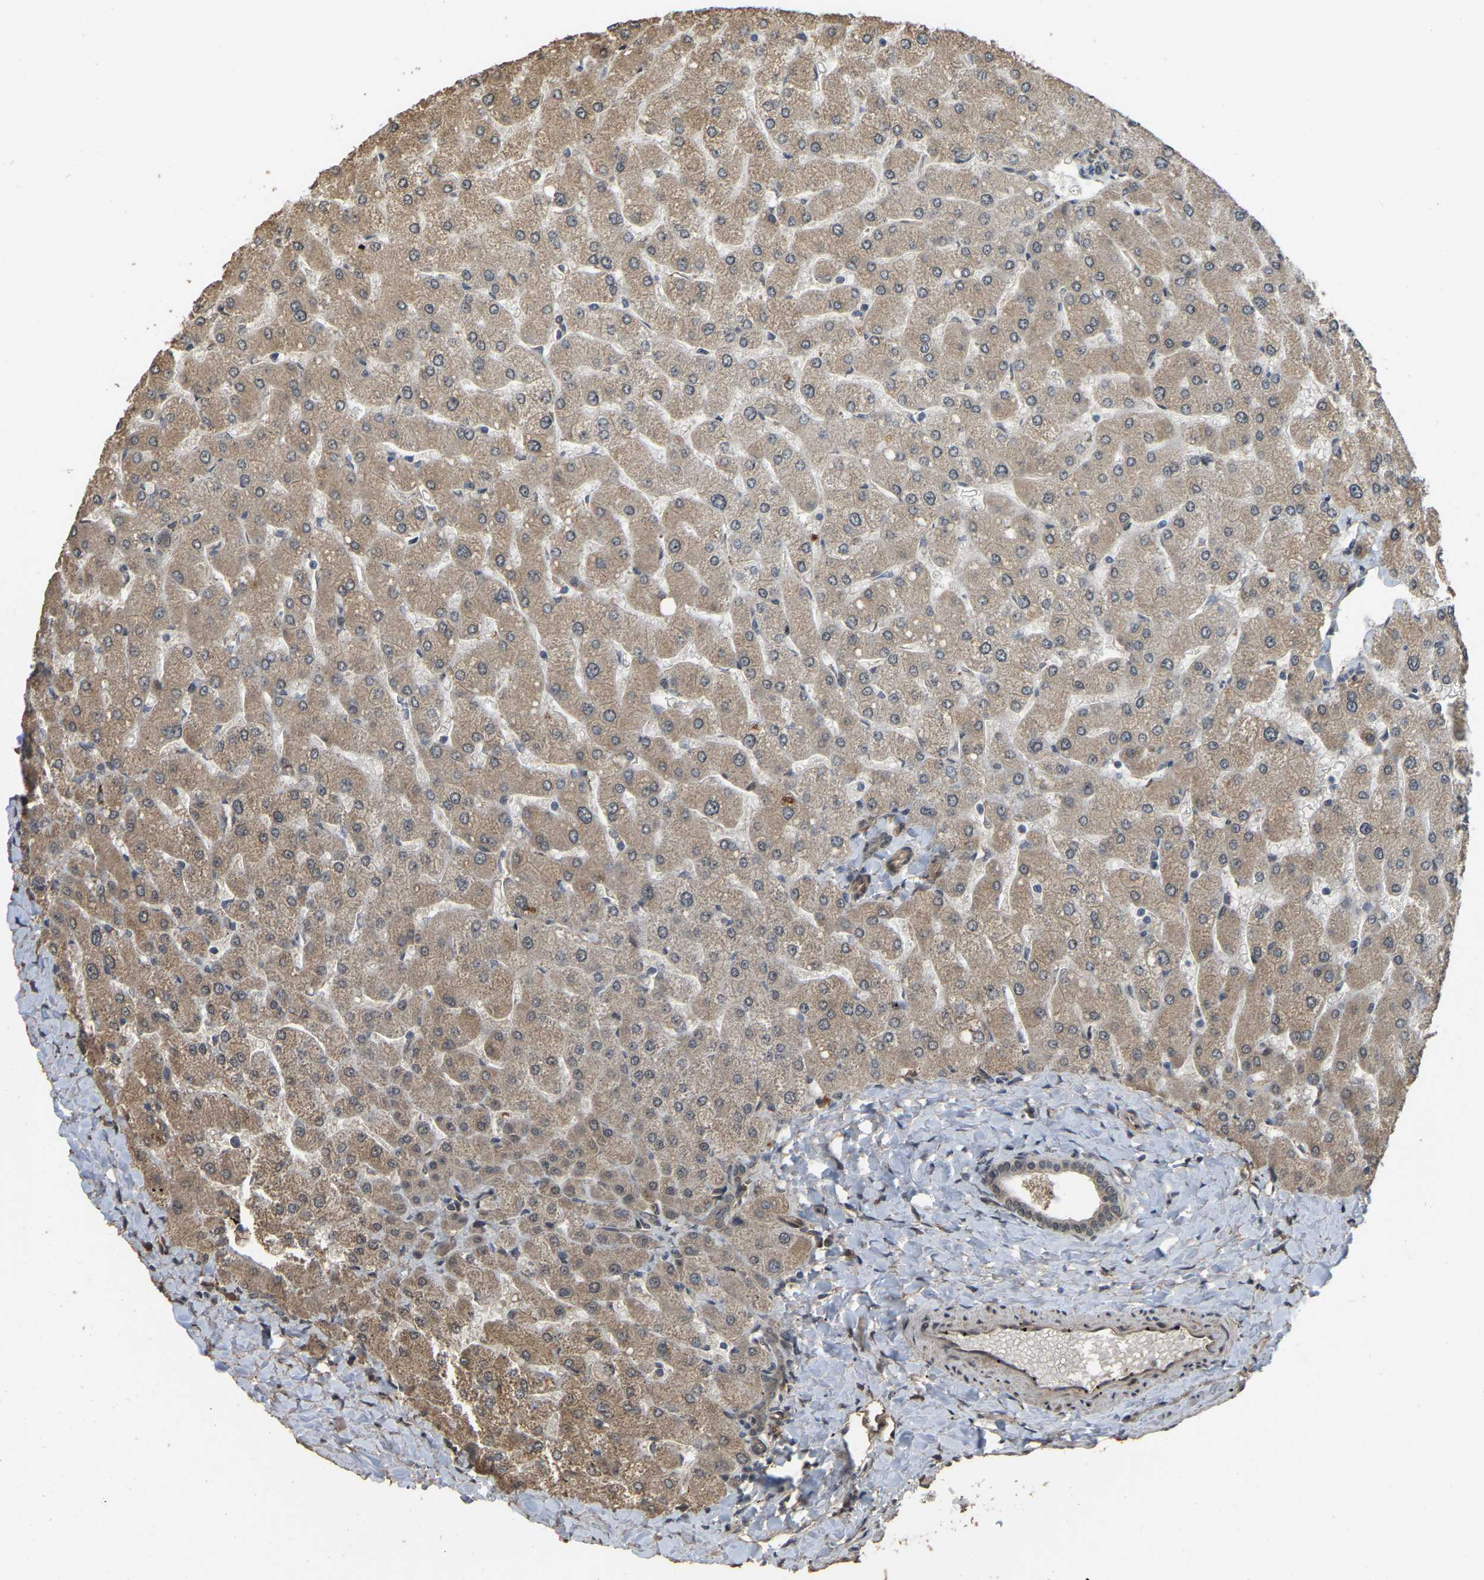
{"staining": {"intensity": "weak", "quantity": ">75%", "location": "cytoplasmic/membranous,nuclear"}, "tissue": "liver", "cell_type": "Cholangiocytes", "image_type": "normal", "snomed": [{"axis": "morphology", "description": "Normal tissue, NOS"}, {"axis": "topography", "description": "Liver"}], "caption": "Protein expression analysis of unremarkable liver demonstrates weak cytoplasmic/membranous,nuclear positivity in approximately >75% of cholangiocytes. (DAB IHC, brown staining for protein, blue staining for nuclei).", "gene": "ARHGAP23", "patient": {"sex": "male", "age": 55}}